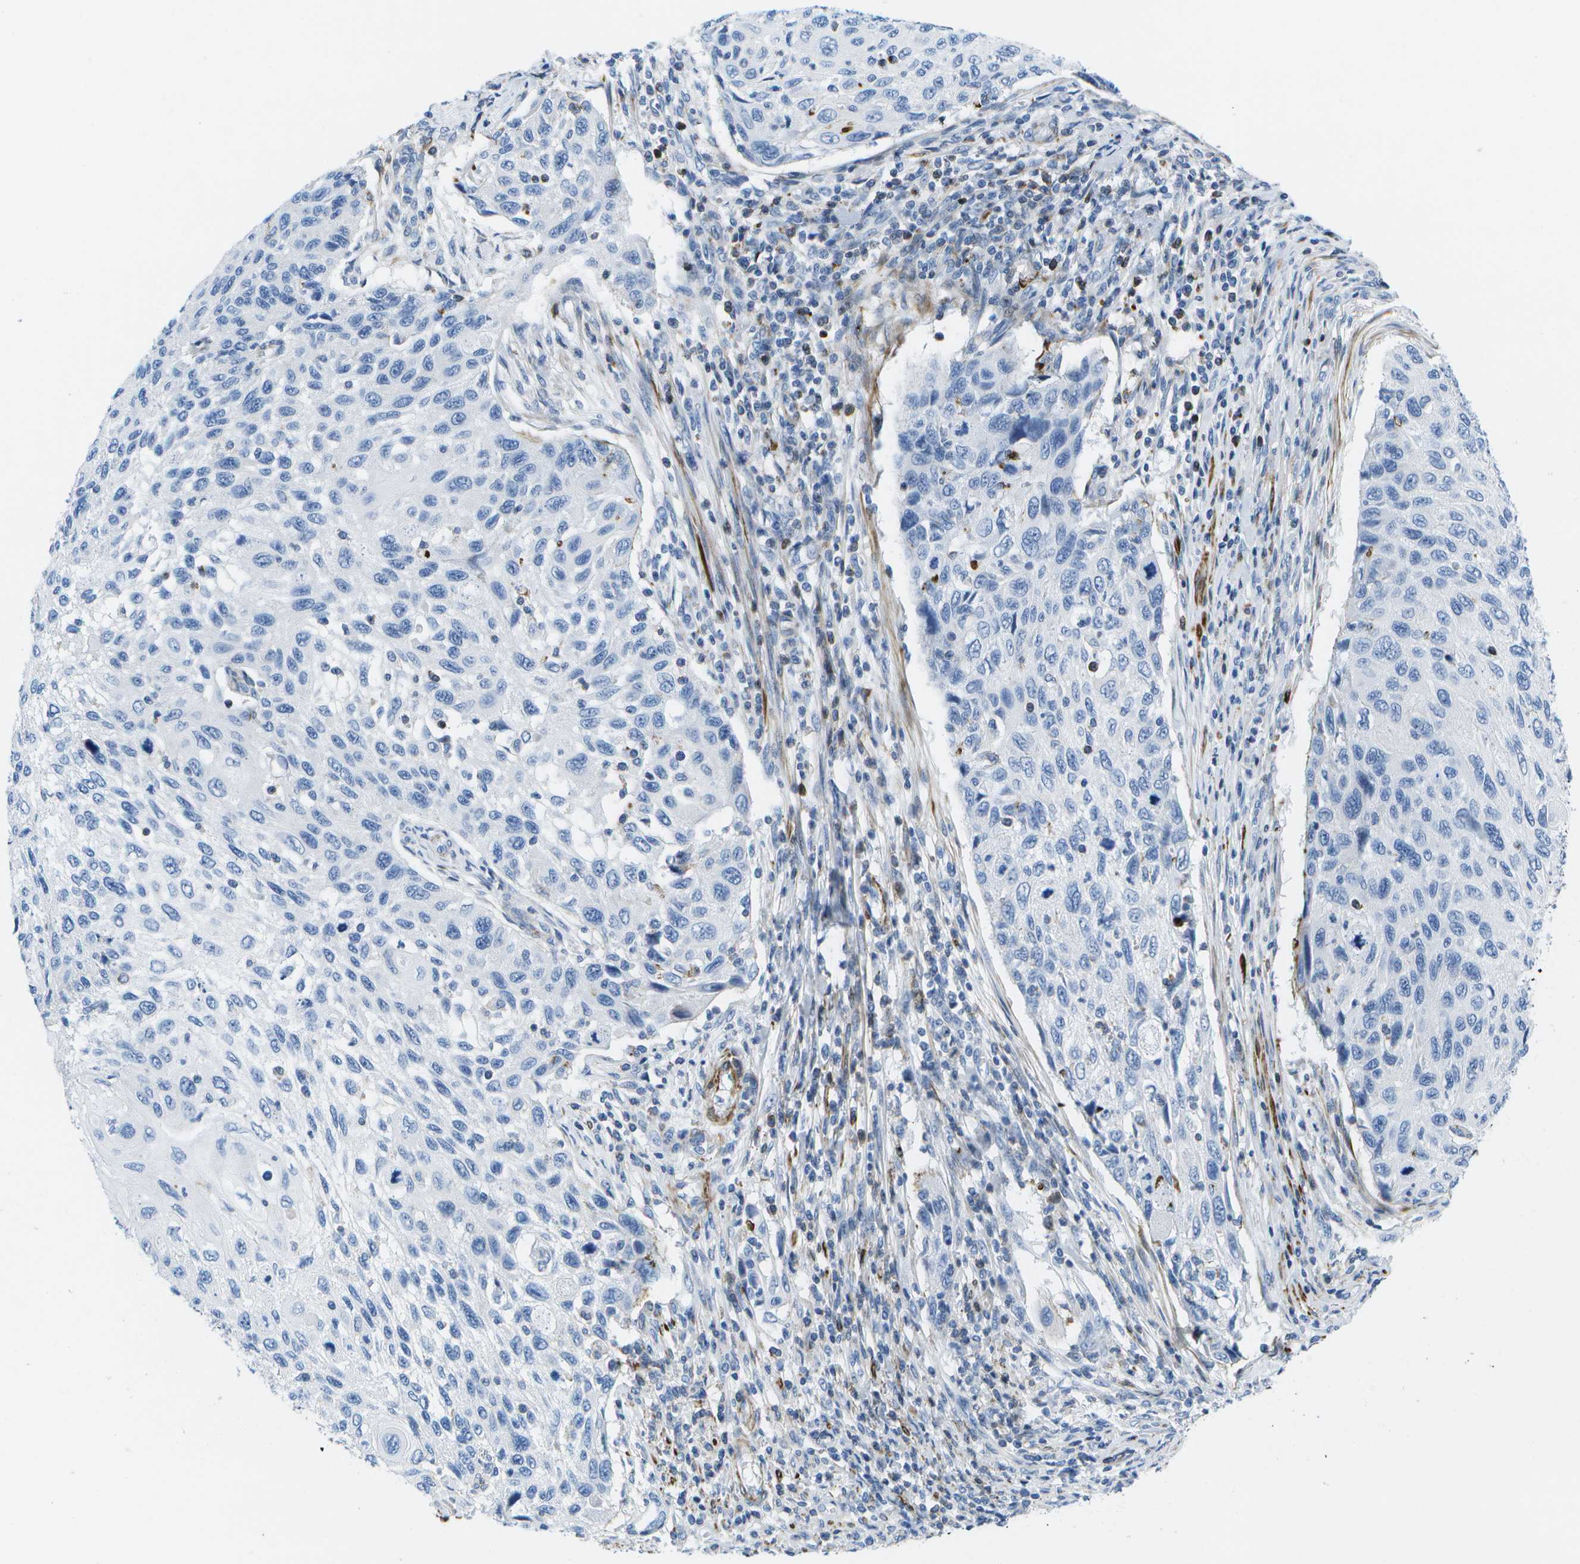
{"staining": {"intensity": "negative", "quantity": "none", "location": "none"}, "tissue": "cervical cancer", "cell_type": "Tumor cells", "image_type": "cancer", "snomed": [{"axis": "morphology", "description": "Squamous cell carcinoma, NOS"}, {"axis": "topography", "description": "Cervix"}], "caption": "This is a image of immunohistochemistry (IHC) staining of cervical squamous cell carcinoma, which shows no expression in tumor cells. (DAB immunohistochemistry (IHC) with hematoxylin counter stain).", "gene": "ADGRG6", "patient": {"sex": "female", "age": 70}}